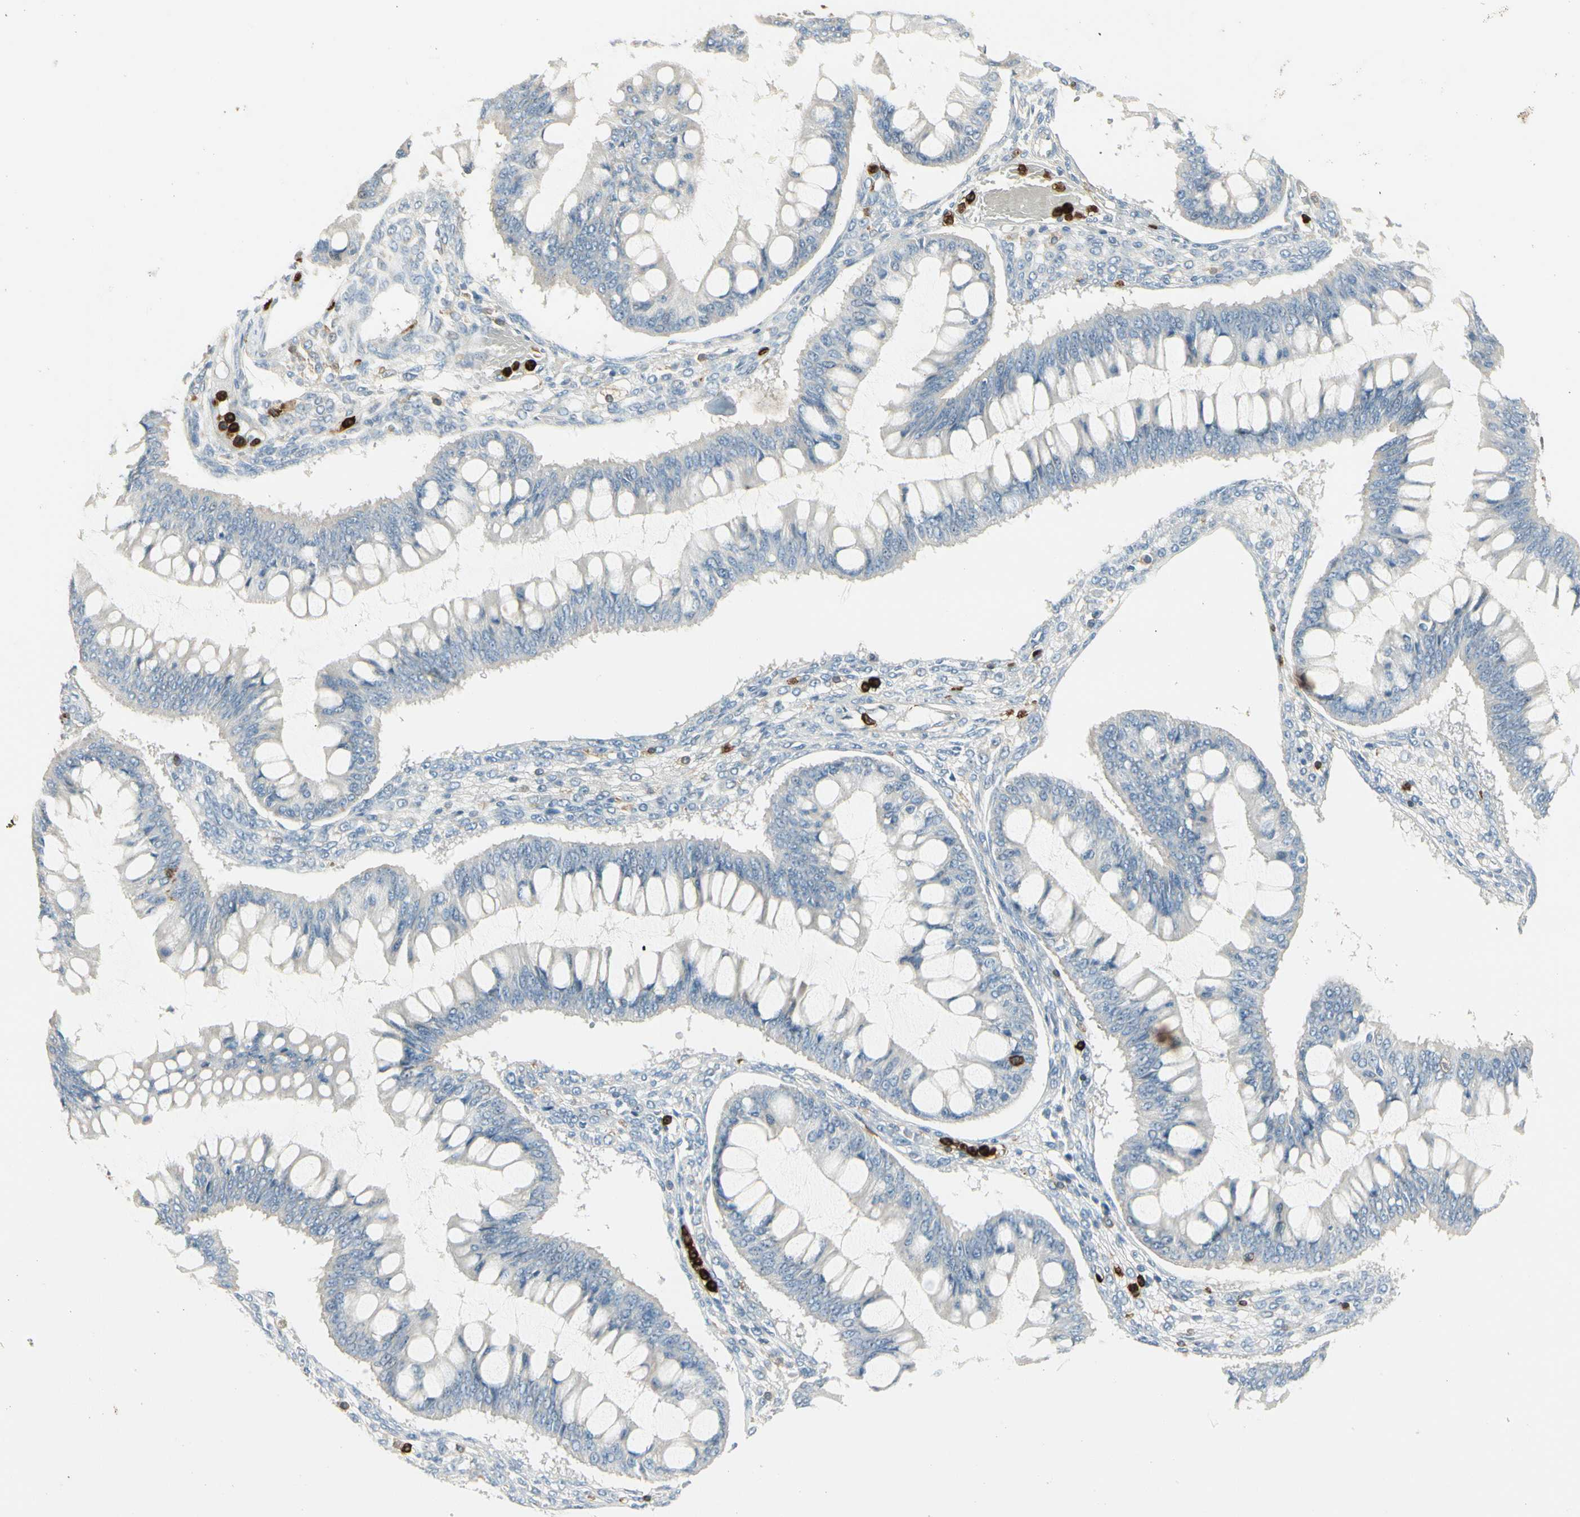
{"staining": {"intensity": "negative", "quantity": "none", "location": "none"}, "tissue": "ovarian cancer", "cell_type": "Tumor cells", "image_type": "cancer", "snomed": [{"axis": "morphology", "description": "Cystadenocarcinoma, mucinous, NOS"}, {"axis": "topography", "description": "Ovary"}], "caption": "The immunohistochemistry histopathology image has no significant staining in tumor cells of ovarian cancer (mucinous cystadenocarcinoma) tissue.", "gene": "ITGB2", "patient": {"sex": "female", "age": 73}}